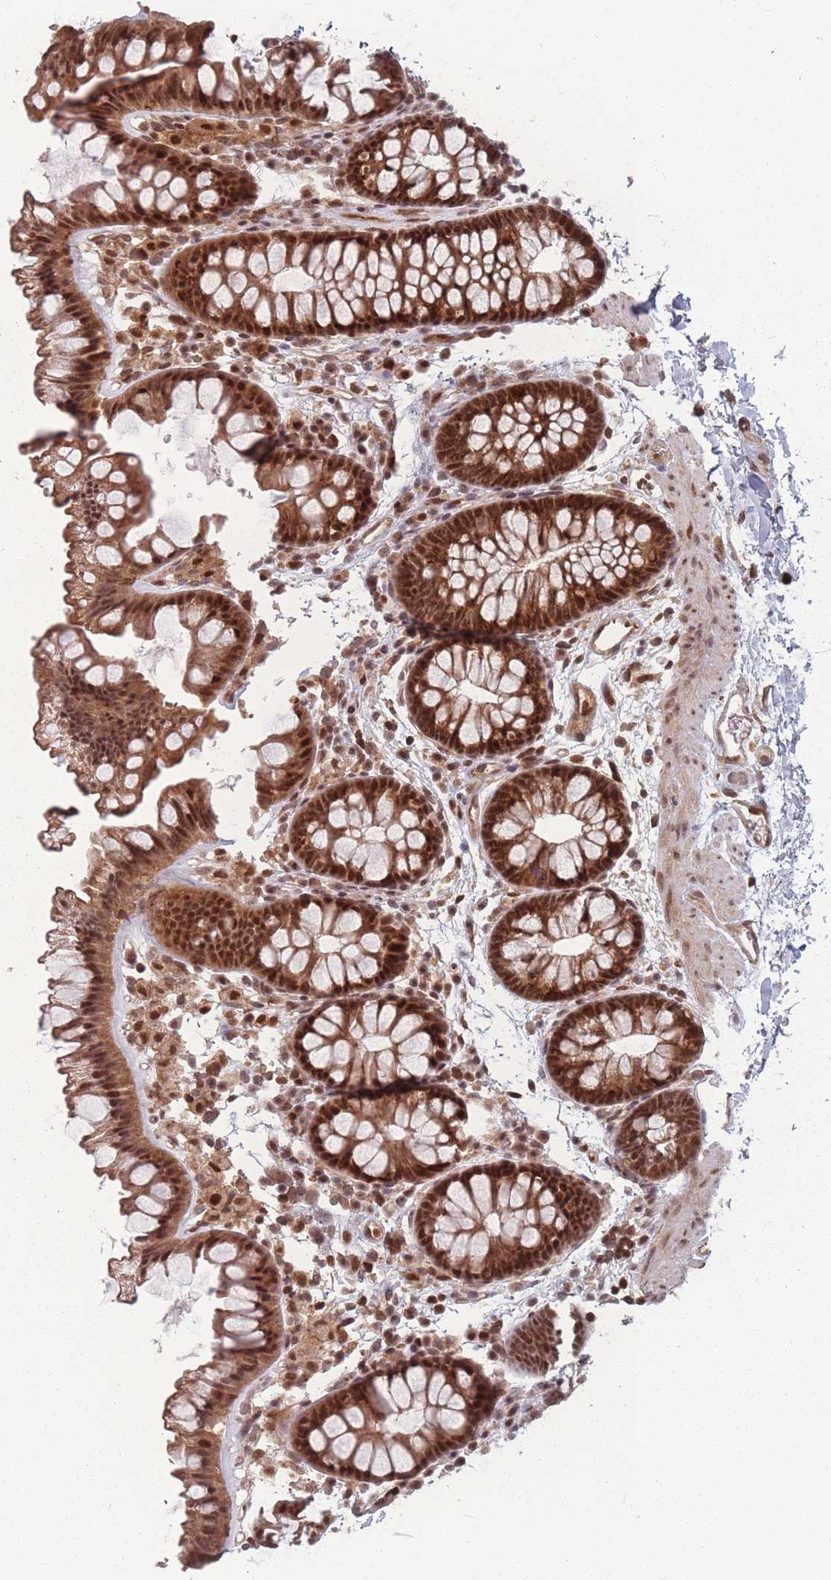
{"staining": {"intensity": "moderate", "quantity": ">75%", "location": "cytoplasmic/membranous,nuclear"}, "tissue": "colon", "cell_type": "Endothelial cells", "image_type": "normal", "snomed": [{"axis": "morphology", "description": "Normal tissue, NOS"}, {"axis": "topography", "description": "Colon"}], "caption": "A high-resolution photomicrograph shows immunohistochemistry (IHC) staining of normal colon, which exhibits moderate cytoplasmic/membranous,nuclear positivity in approximately >75% of endothelial cells.", "gene": "WDR55", "patient": {"sex": "female", "age": 62}}